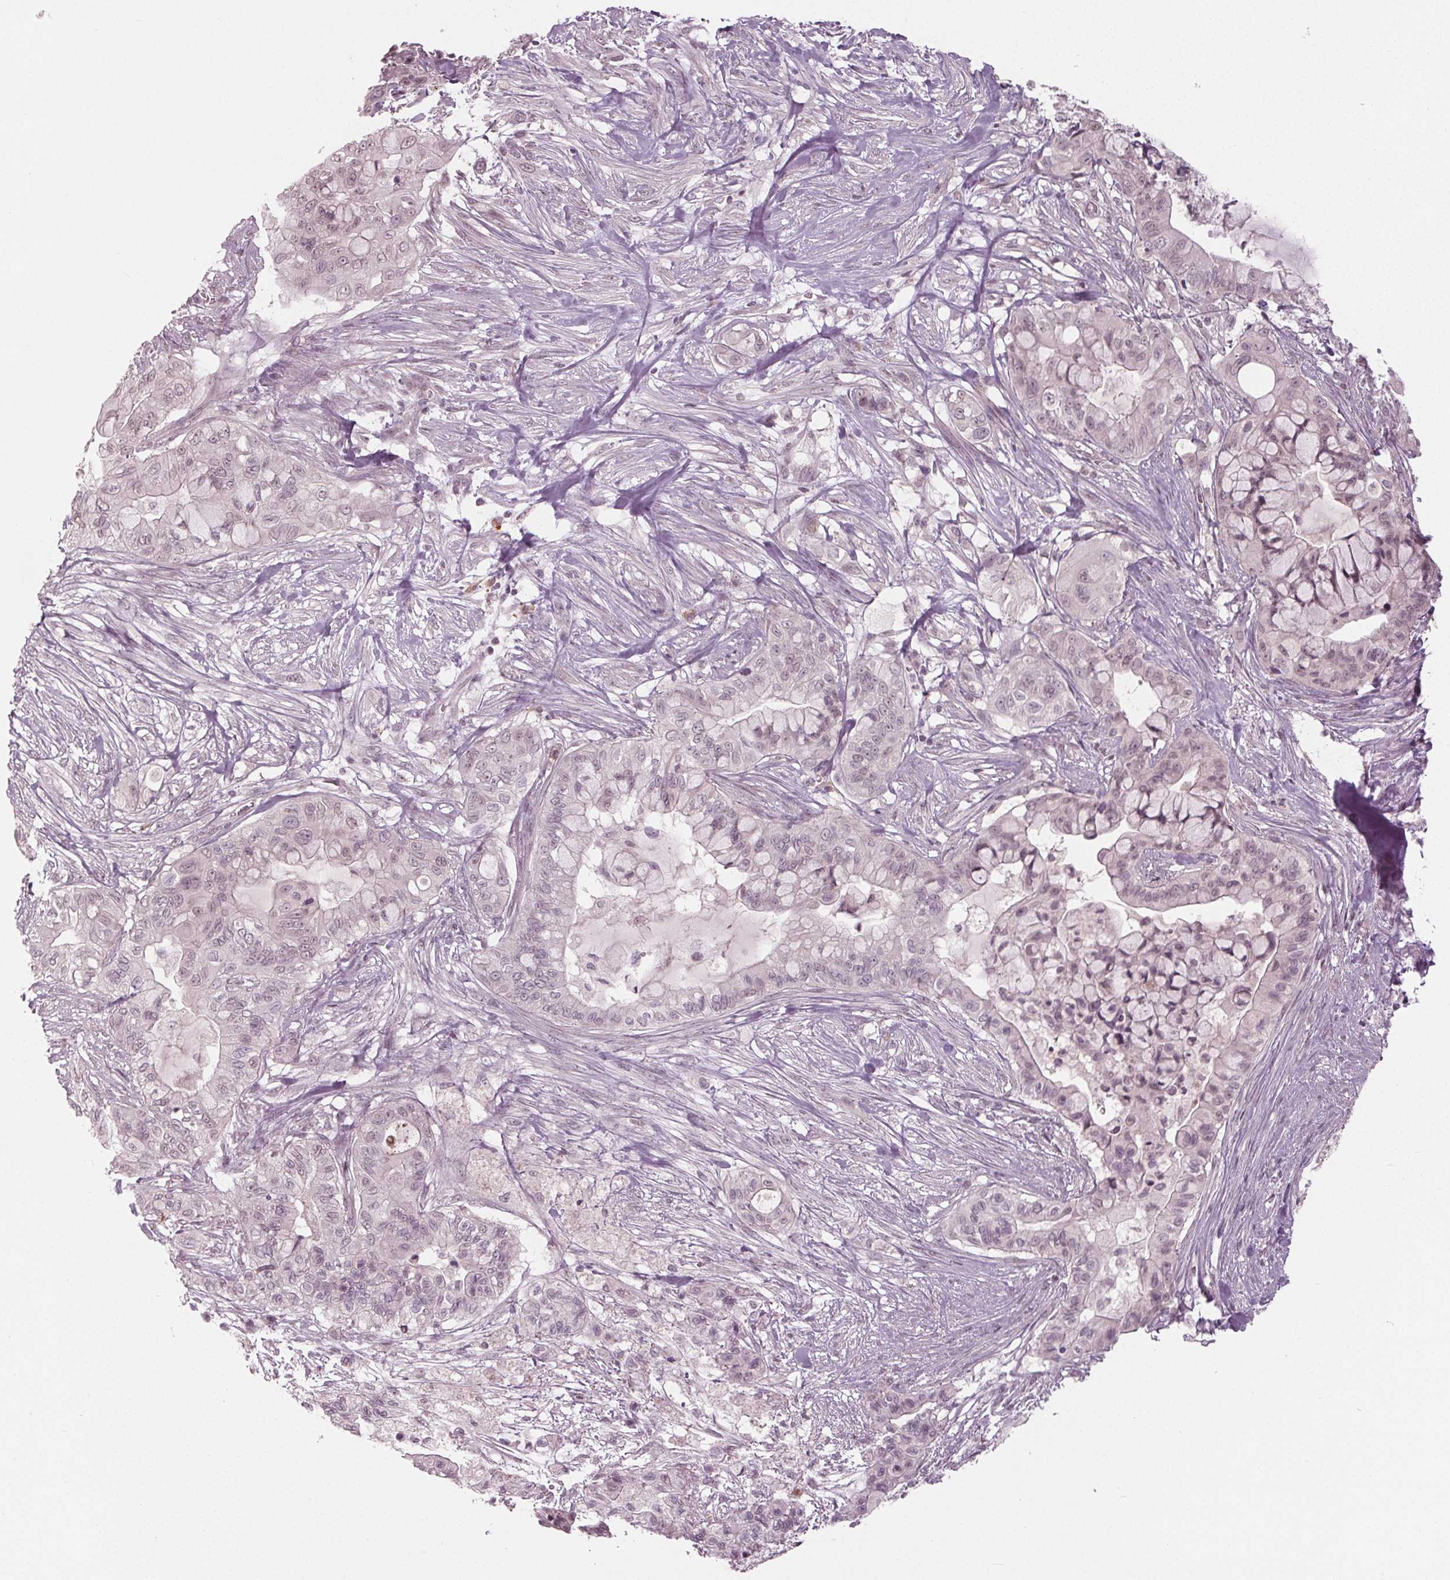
{"staining": {"intensity": "negative", "quantity": "none", "location": "none"}, "tissue": "pancreatic cancer", "cell_type": "Tumor cells", "image_type": "cancer", "snomed": [{"axis": "morphology", "description": "Adenocarcinoma, NOS"}, {"axis": "topography", "description": "Pancreas"}], "caption": "Immunohistochemical staining of adenocarcinoma (pancreatic) exhibits no significant expression in tumor cells.", "gene": "CXCL16", "patient": {"sex": "male", "age": 71}}